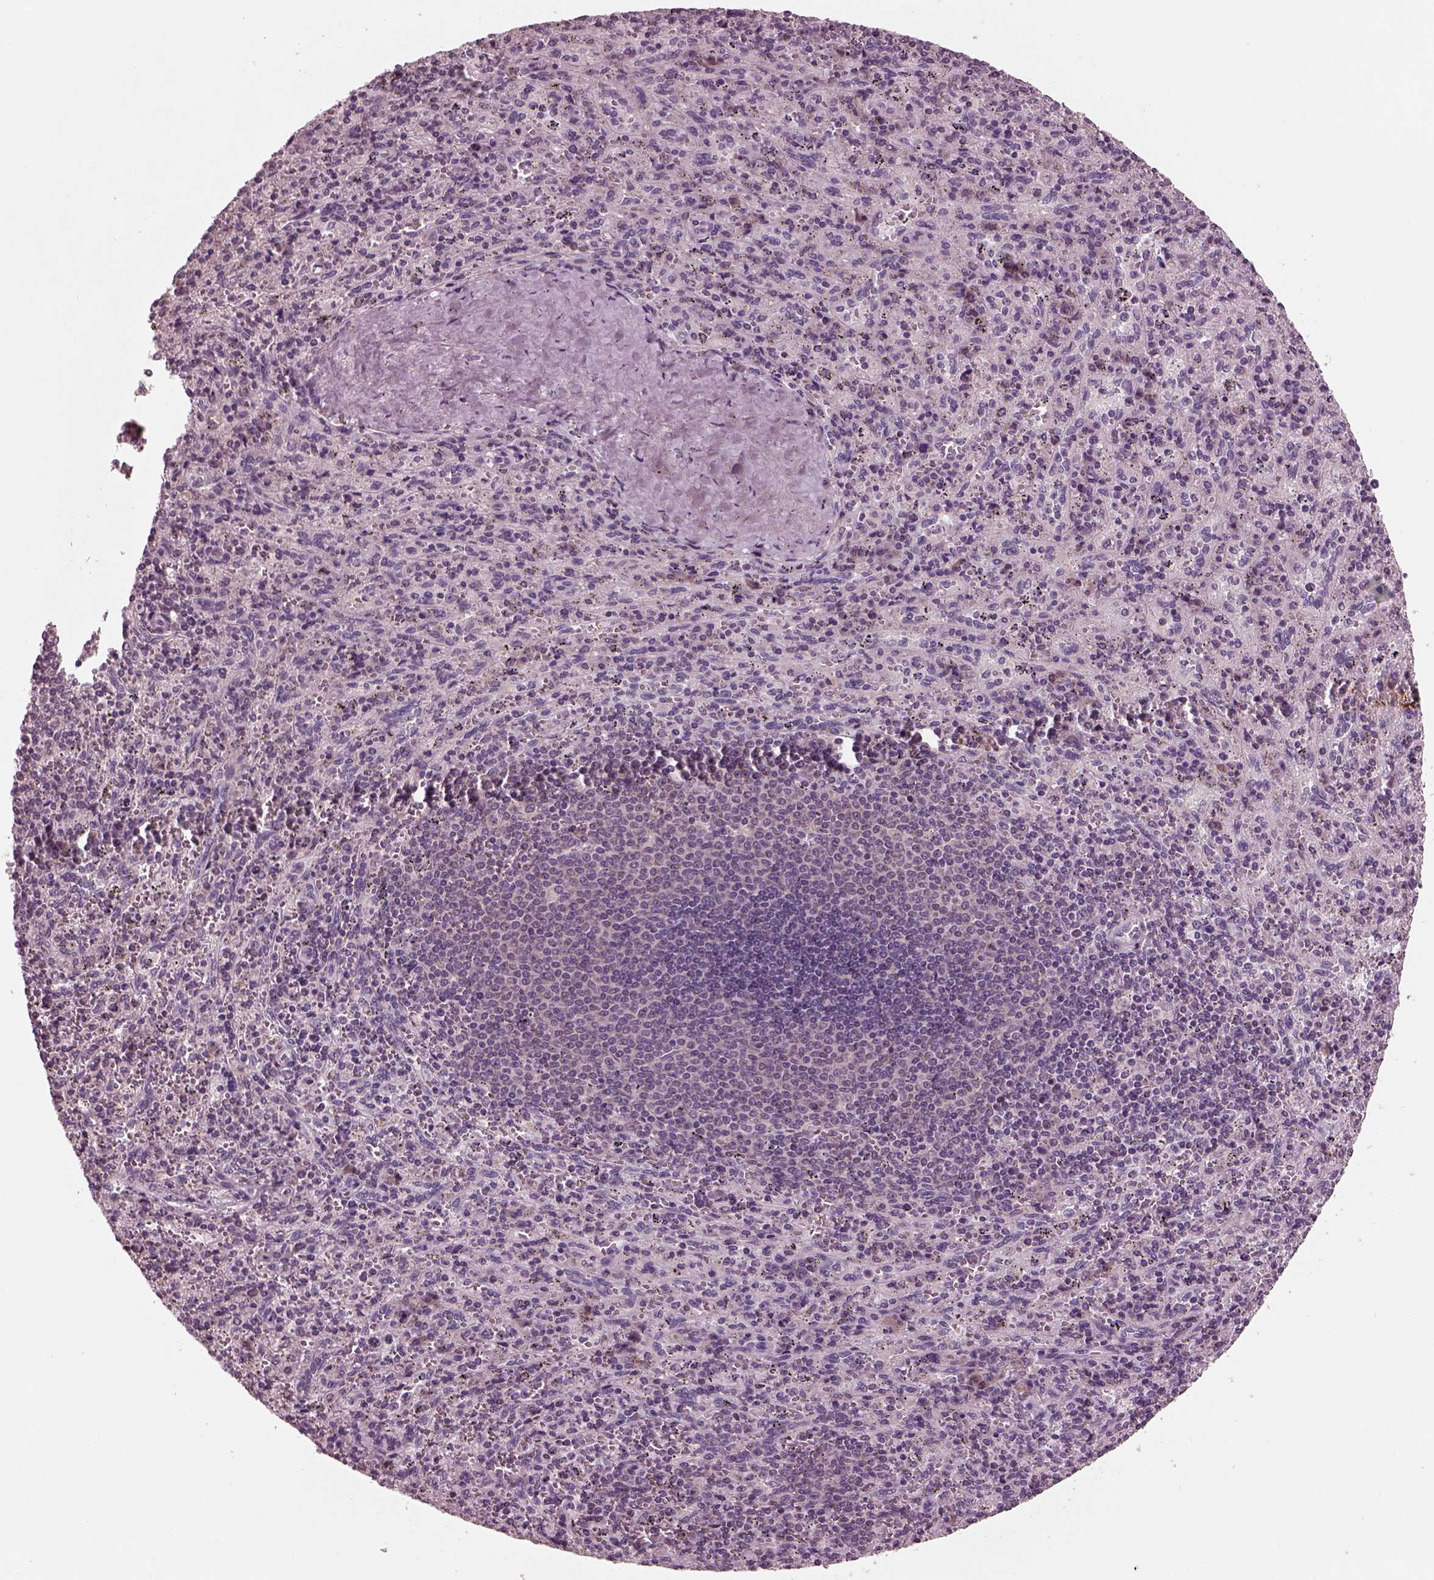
{"staining": {"intensity": "negative", "quantity": "none", "location": "none"}, "tissue": "spleen", "cell_type": "Cells in red pulp", "image_type": "normal", "snomed": [{"axis": "morphology", "description": "Normal tissue, NOS"}, {"axis": "topography", "description": "Spleen"}], "caption": "This is an immunohistochemistry (IHC) micrograph of normal human spleen. There is no staining in cells in red pulp.", "gene": "AP4M1", "patient": {"sex": "male", "age": 57}}